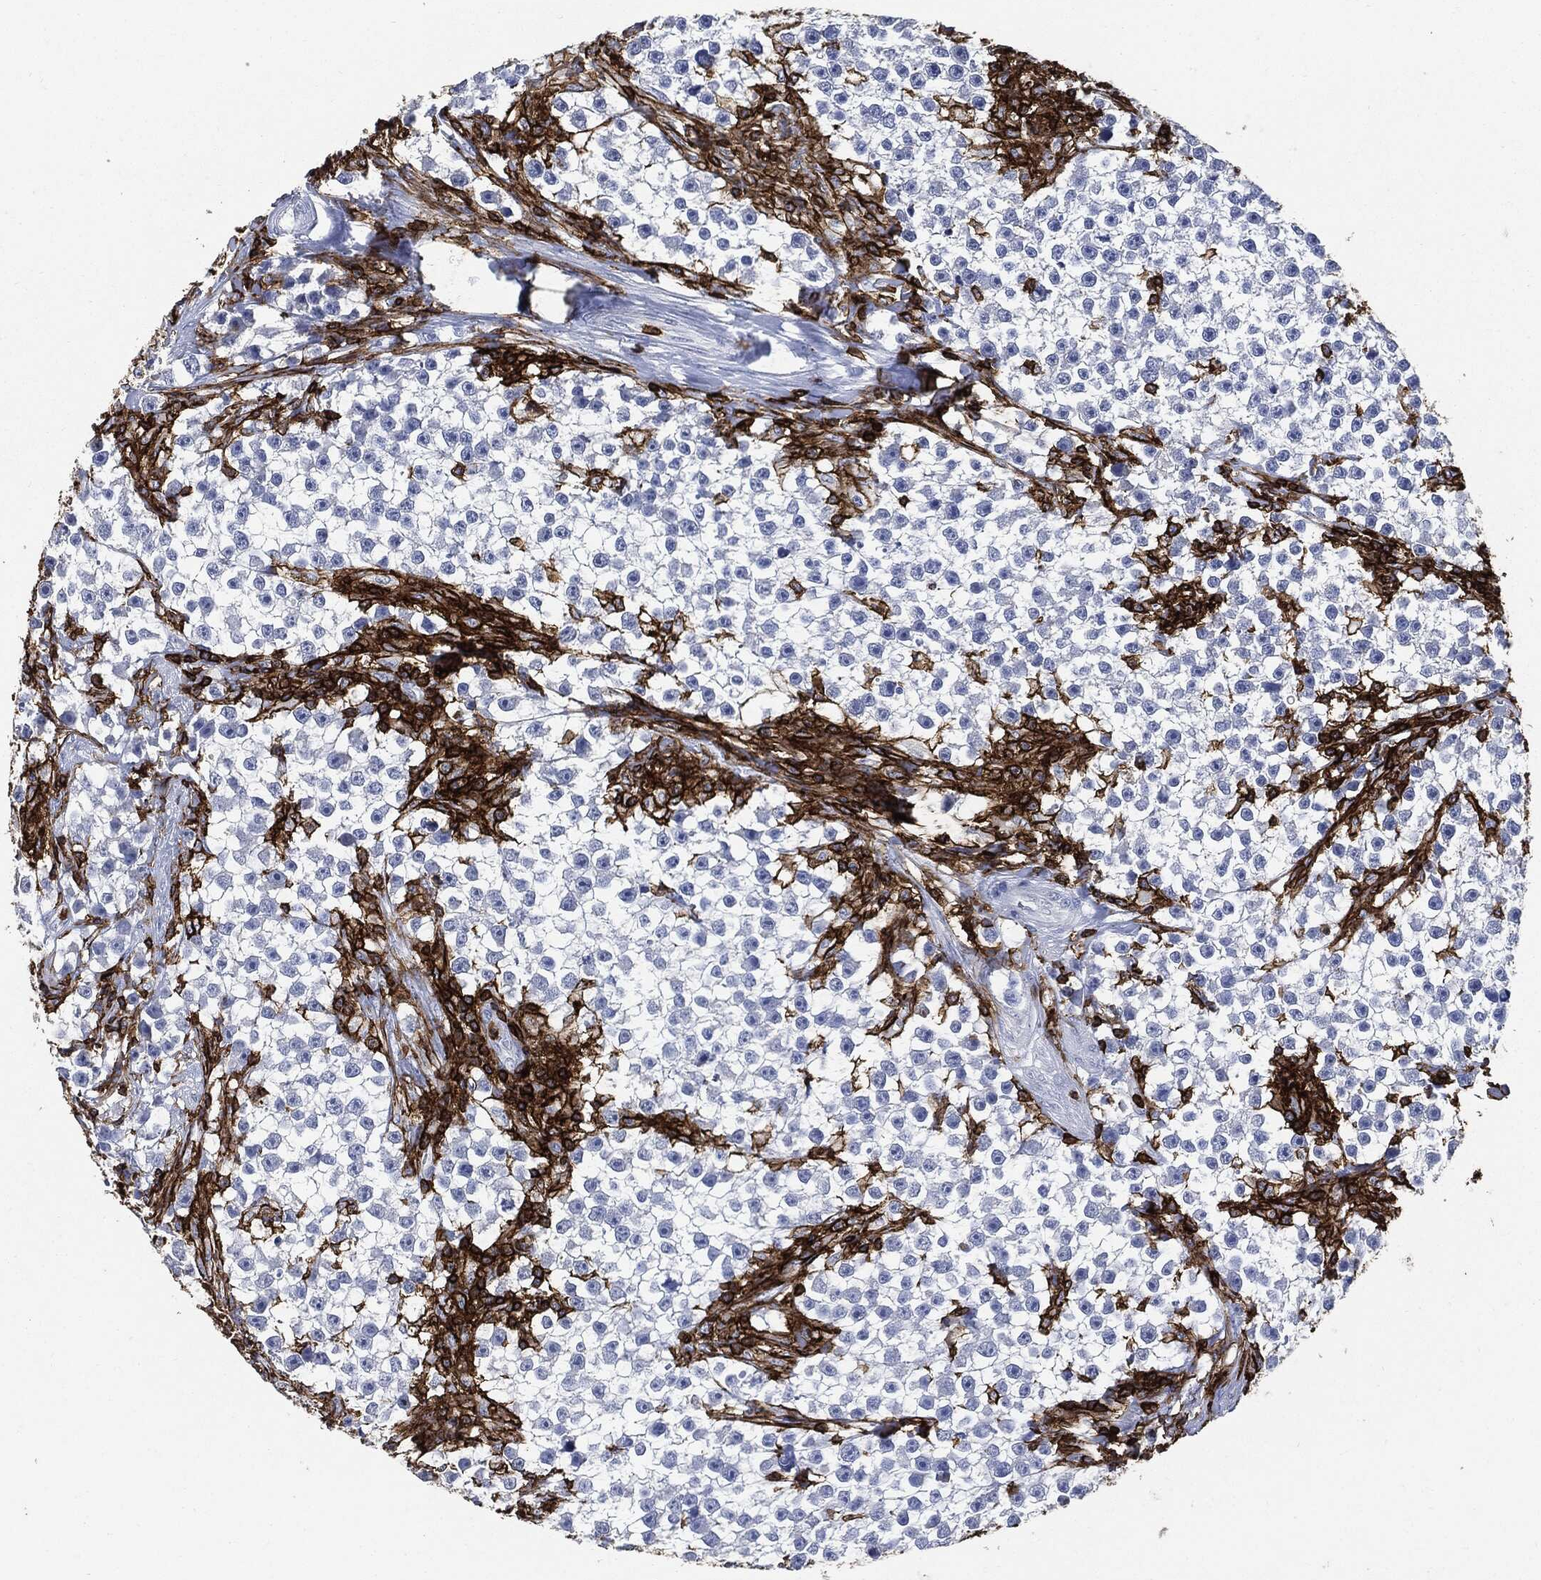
{"staining": {"intensity": "negative", "quantity": "none", "location": "none"}, "tissue": "testis cancer", "cell_type": "Tumor cells", "image_type": "cancer", "snomed": [{"axis": "morphology", "description": "Seminoma, NOS"}, {"axis": "topography", "description": "Testis"}], "caption": "High magnification brightfield microscopy of seminoma (testis) stained with DAB (3,3'-diaminobenzidine) (brown) and counterstained with hematoxylin (blue): tumor cells show no significant positivity.", "gene": "PTPRC", "patient": {"sex": "male", "age": 59}}